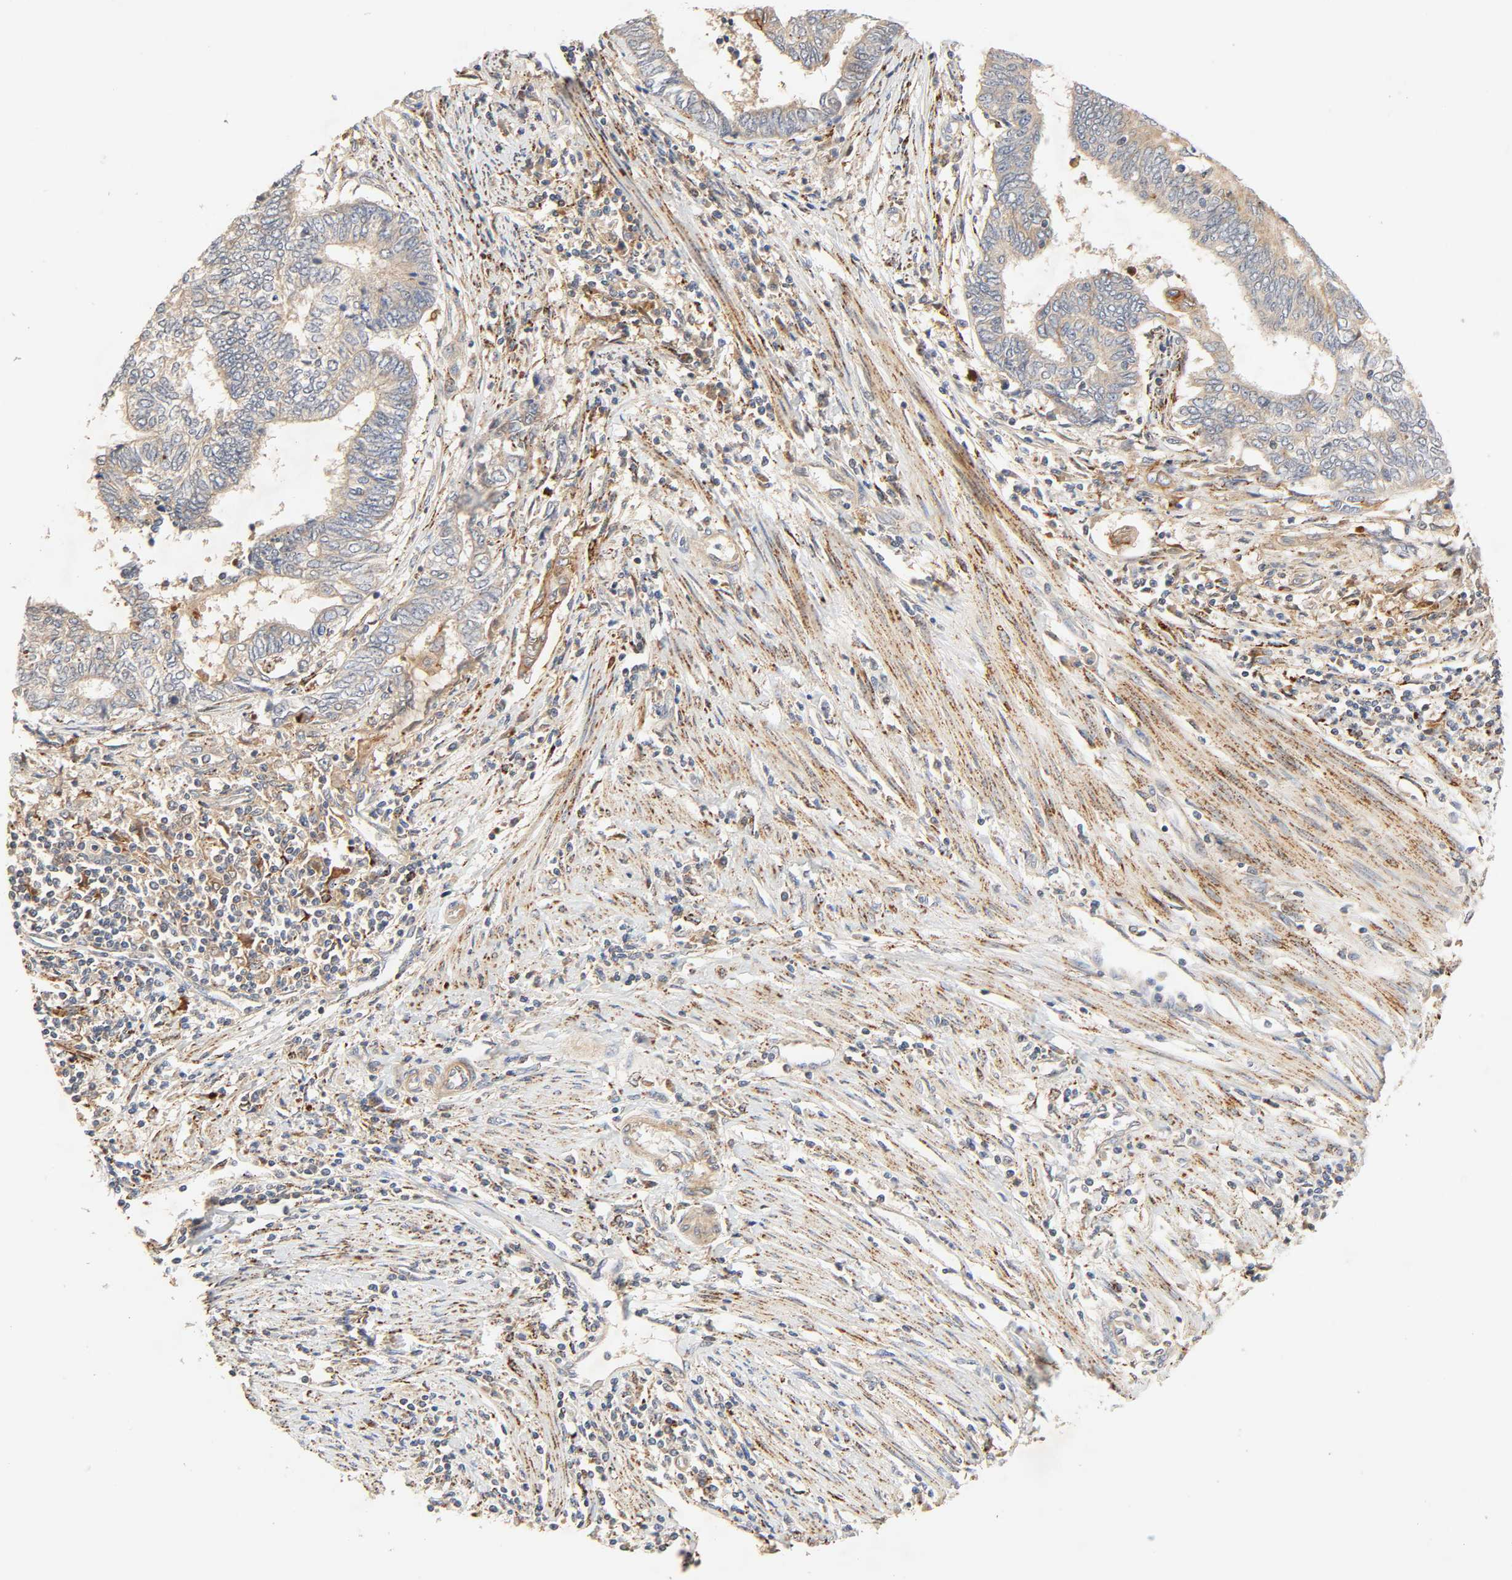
{"staining": {"intensity": "weak", "quantity": ">75%", "location": "cytoplasmic/membranous"}, "tissue": "endometrial cancer", "cell_type": "Tumor cells", "image_type": "cancer", "snomed": [{"axis": "morphology", "description": "Adenocarcinoma, NOS"}, {"axis": "topography", "description": "Uterus"}, {"axis": "topography", "description": "Endometrium"}], "caption": "Immunohistochemical staining of adenocarcinoma (endometrial) shows low levels of weak cytoplasmic/membranous staining in approximately >75% of tumor cells.", "gene": "MAPK6", "patient": {"sex": "female", "age": 70}}